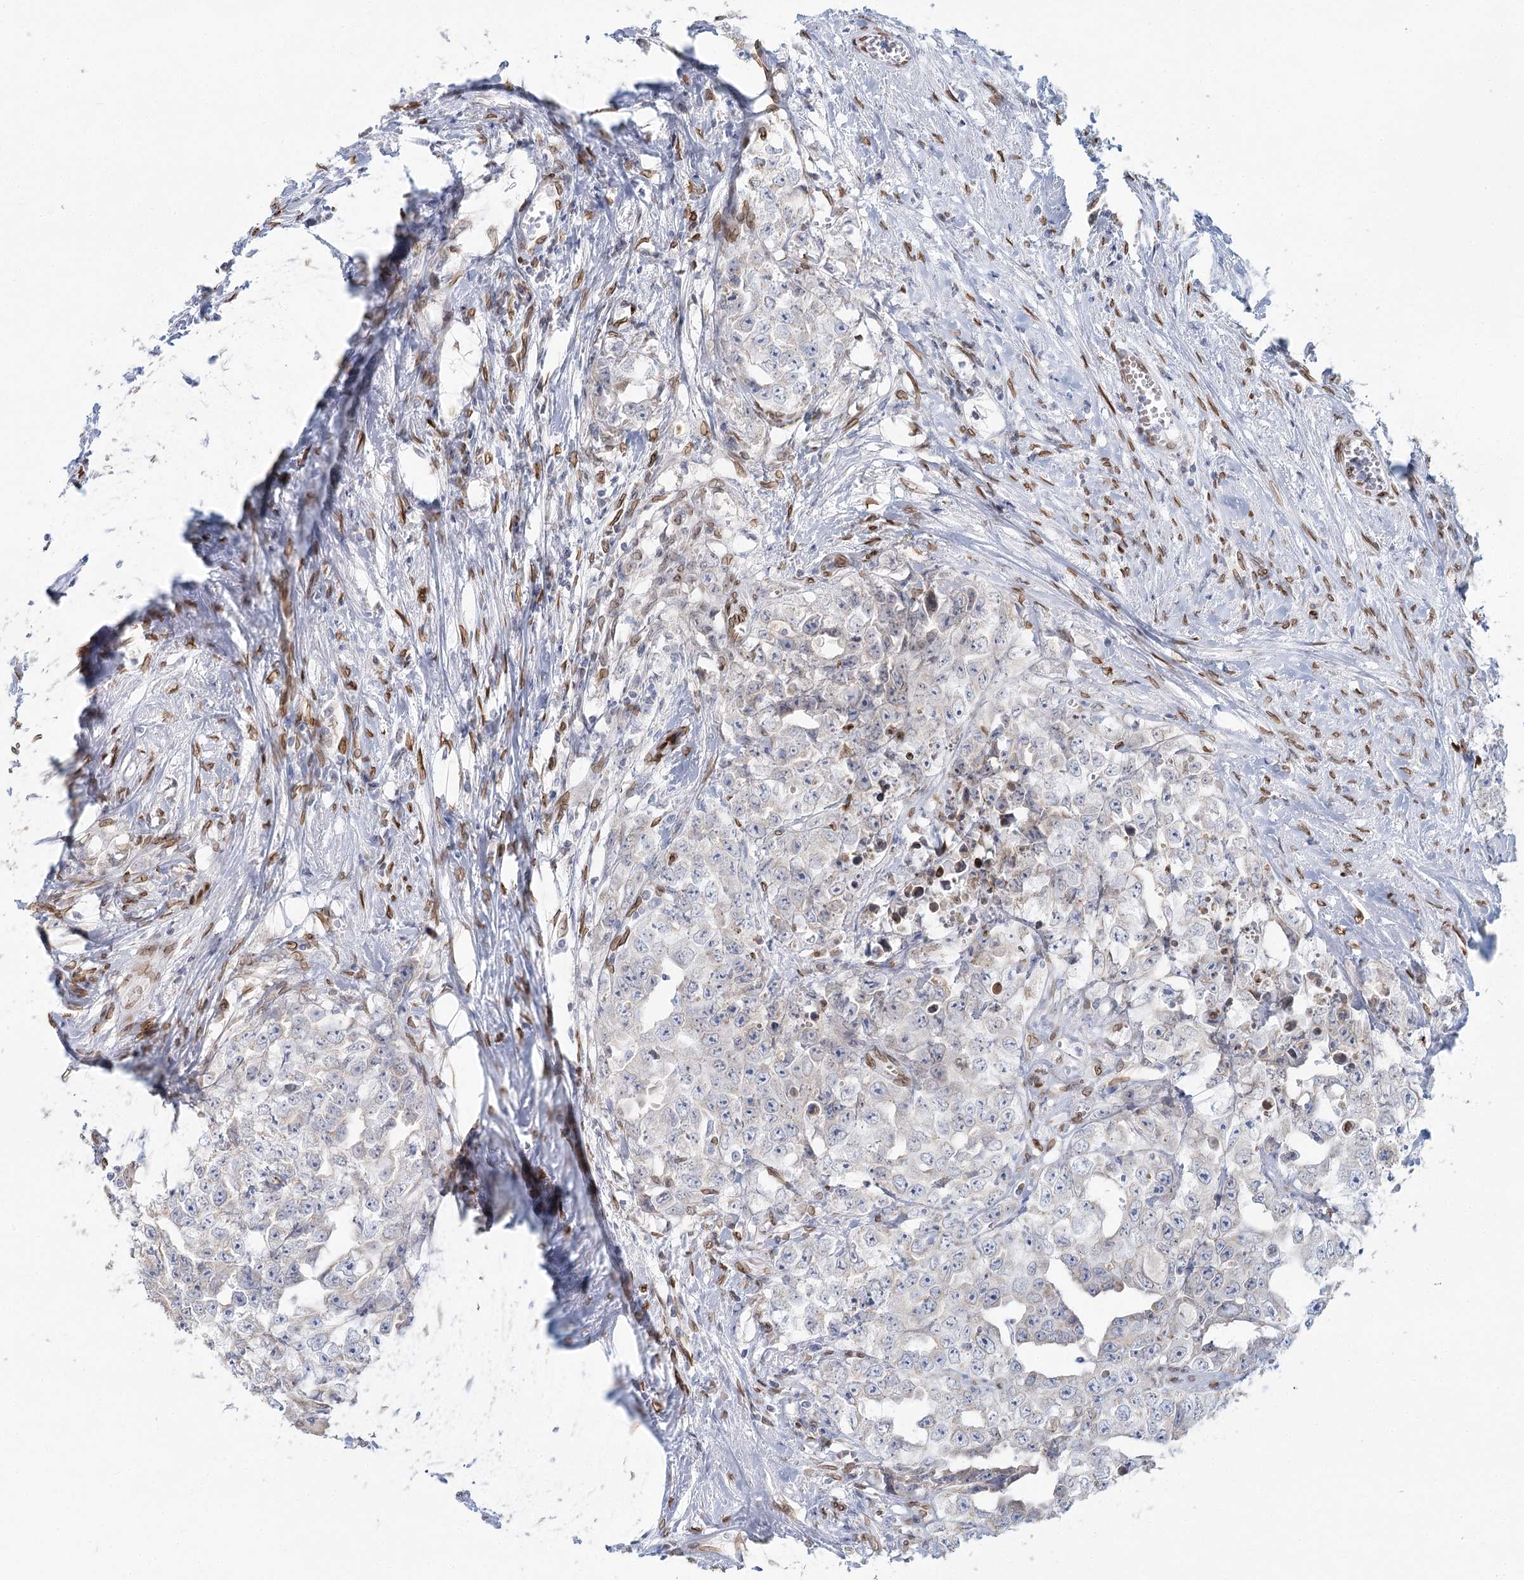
{"staining": {"intensity": "negative", "quantity": "none", "location": "none"}, "tissue": "testis cancer", "cell_type": "Tumor cells", "image_type": "cancer", "snomed": [{"axis": "morphology", "description": "Seminoma, NOS"}, {"axis": "morphology", "description": "Carcinoma, Embryonal, NOS"}, {"axis": "topography", "description": "Testis"}], "caption": "Human testis cancer (seminoma) stained for a protein using immunohistochemistry exhibits no expression in tumor cells.", "gene": "VWA5A", "patient": {"sex": "male", "age": 43}}